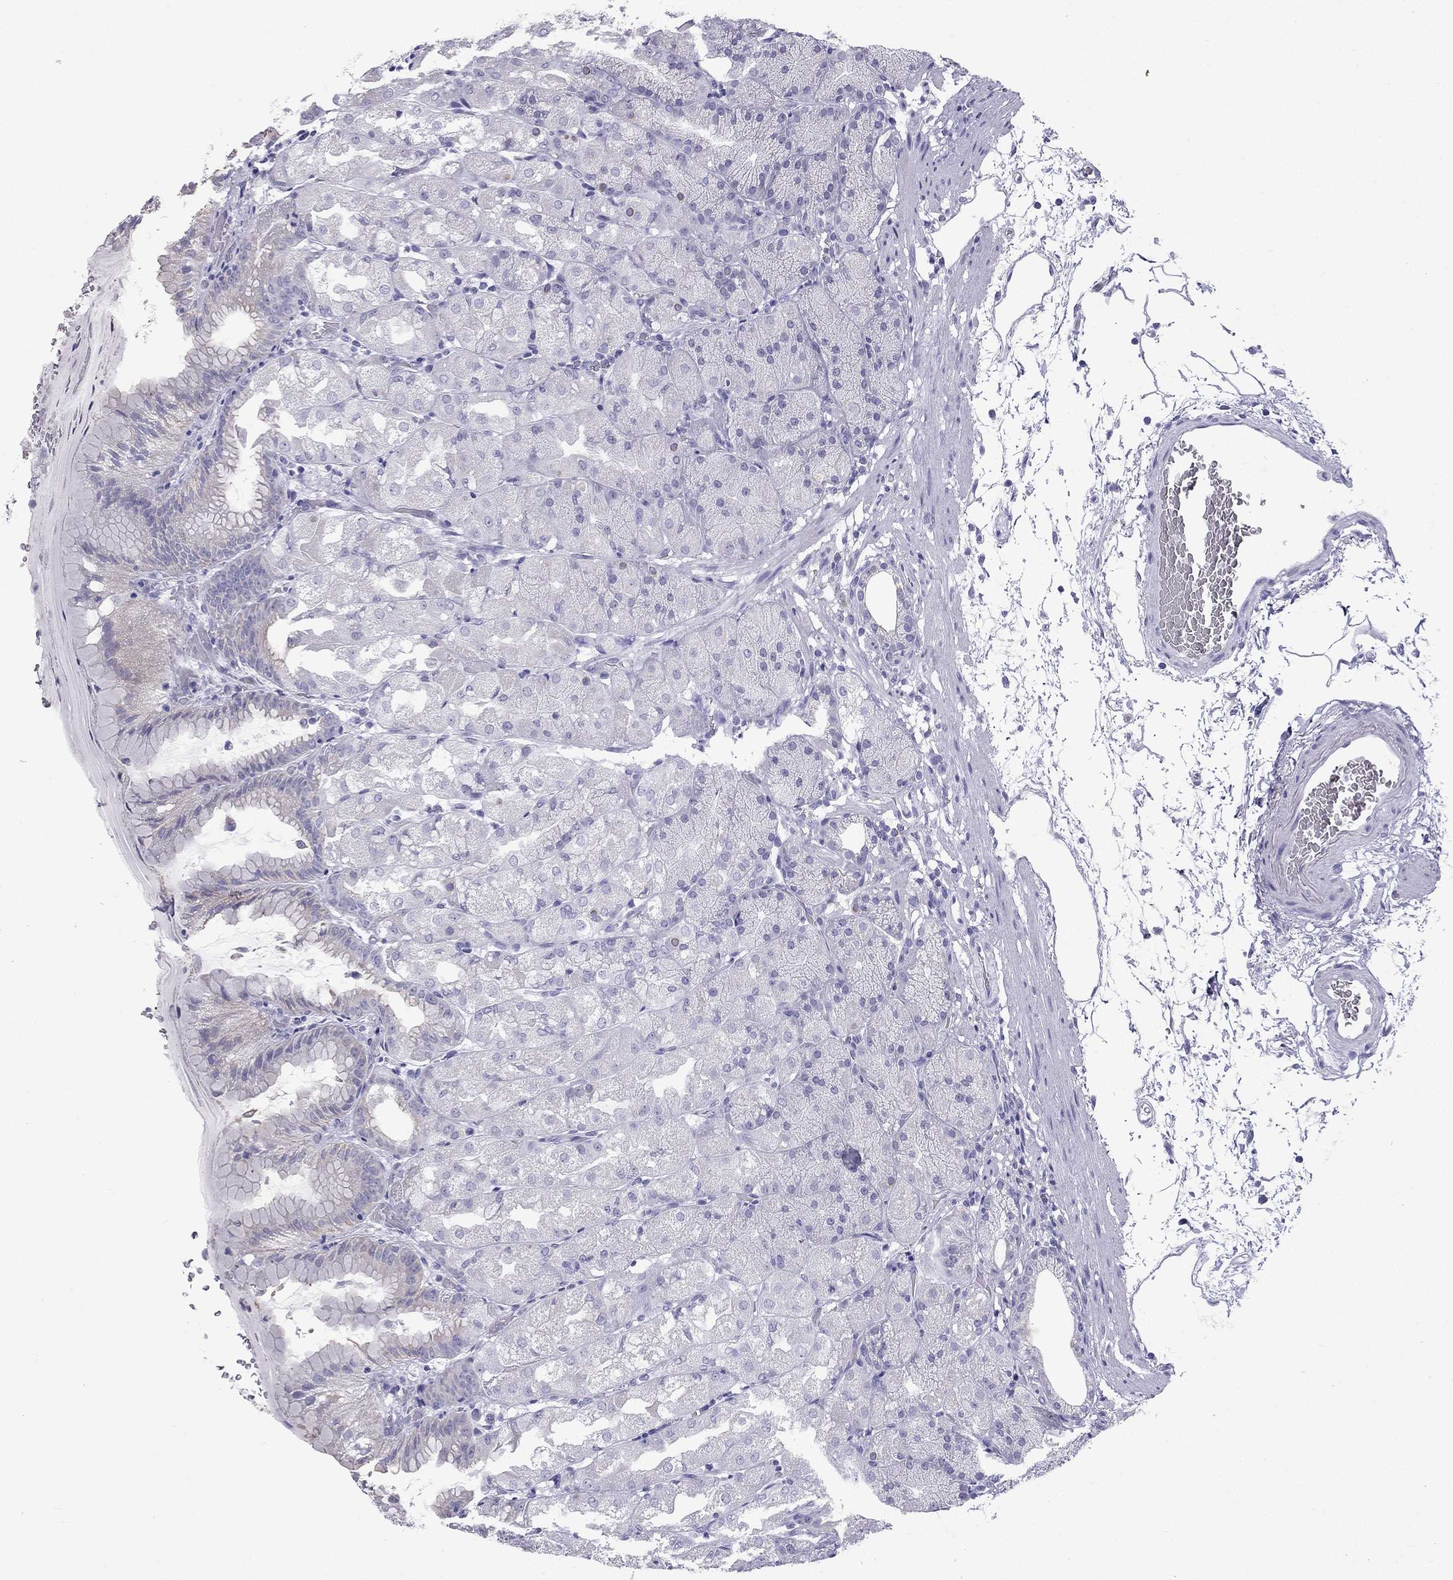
{"staining": {"intensity": "negative", "quantity": "none", "location": "none"}, "tissue": "stomach", "cell_type": "Glandular cells", "image_type": "normal", "snomed": [{"axis": "morphology", "description": "Normal tissue, NOS"}, {"axis": "topography", "description": "Stomach, upper"}, {"axis": "topography", "description": "Stomach"}, {"axis": "topography", "description": "Stomach, lower"}], "caption": "A histopathology image of human stomach is negative for staining in glandular cells. The staining is performed using DAB (3,3'-diaminobenzidine) brown chromogen with nuclei counter-stained in using hematoxylin.", "gene": "GJA8", "patient": {"sex": "male", "age": 62}}